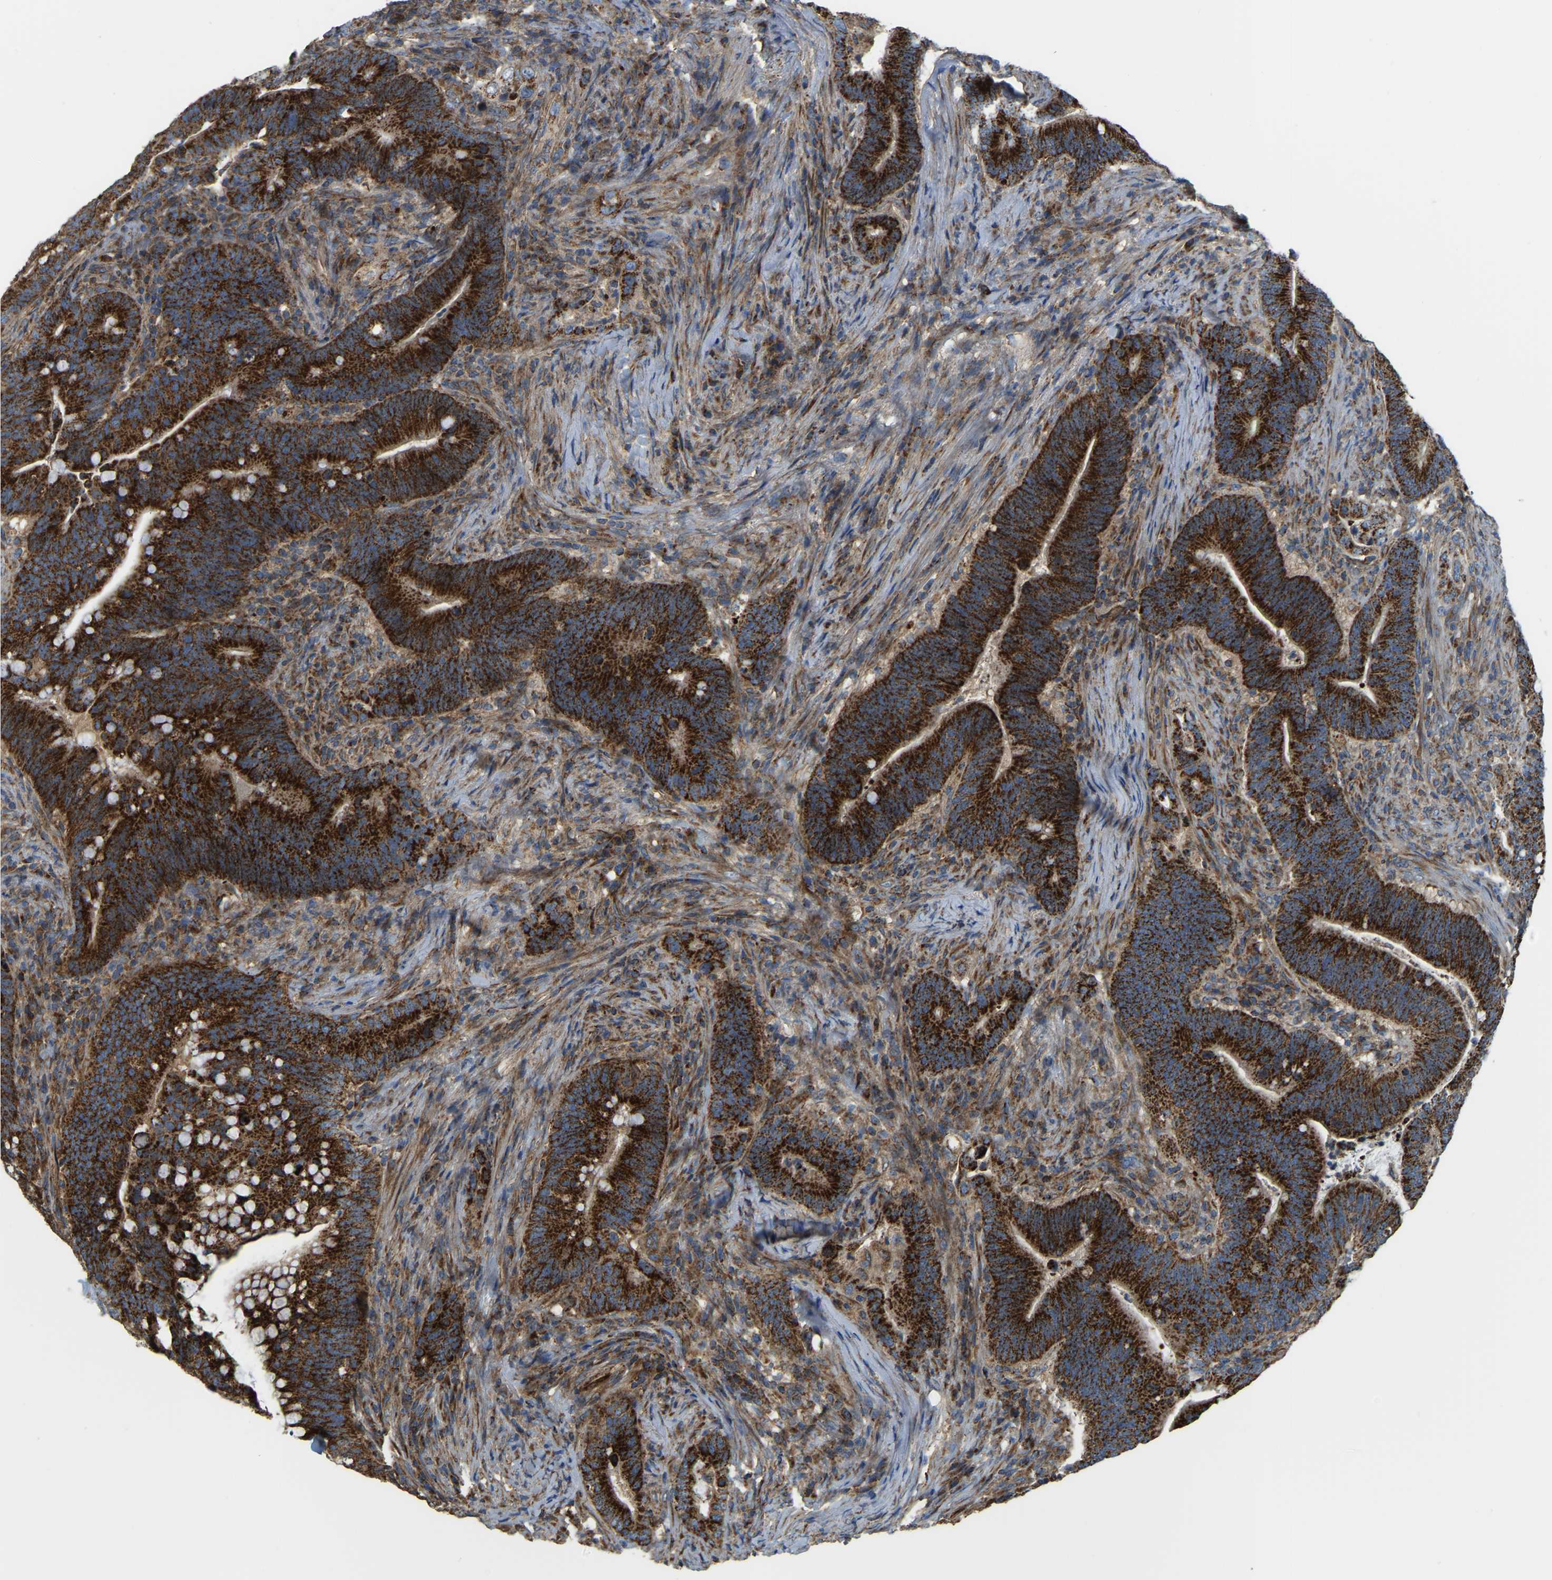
{"staining": {"intensity": "strong", "quantity": ">75%", "location": "cytoplasmic/membranous"}, "tissue": "colorectal cancer", "cell_type": "Tumor cells", "image_type": "cancer", "snomed": [{"axis": "morphology", "description": "Normal tissue, NOS"}, {"axis": "morphology", "description": "Adenocarcinoma, NOS"}, {"axis": "topography", "description": "Colon"}], "caption": "Colorectal cancer tissue exhibits strong cytoplasmic/membranous staining in approximately >75% of tumor cells, visualized by immunohistochemistry.", "gene": "PSMD7", "patient": {"sex": "female", "age": 66}}